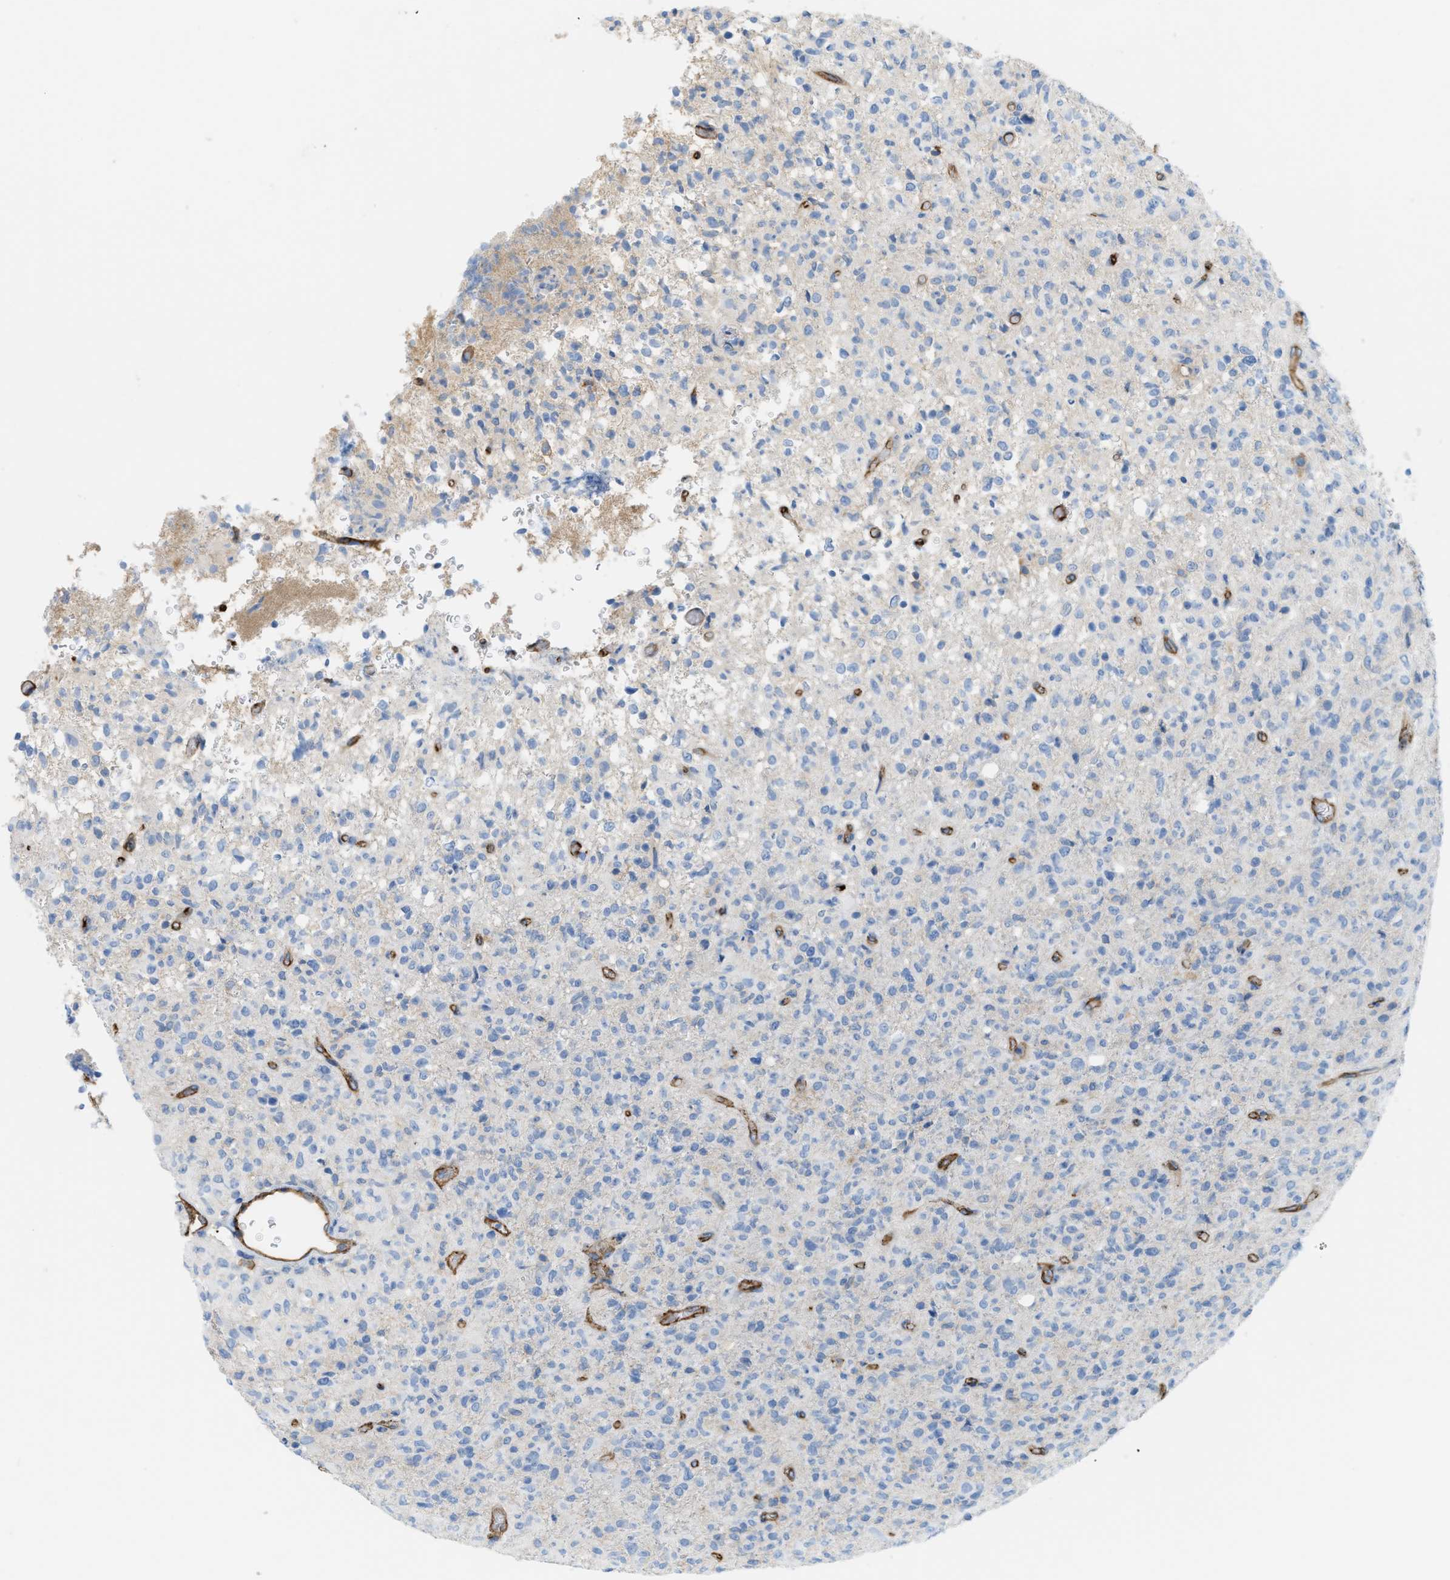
{"staining": {"intensity": "negative", "quantity": "none", "location": "none"}, "tissue": "glioma", "cell_type": "Tumor cells", "image_type": "cancer", "snomed": [{"axis": "morphology", "description": "Glioma, malignant, High grade"}, {"axis": "topography", "description": "Brain"}], "caption": "This is an immunohistochemistry (IHC) histopathology image of human glioma. There is no expression in tumor cells.", "gene": "SLC3A2", "patient": {"sex": "female", "age": 57}}